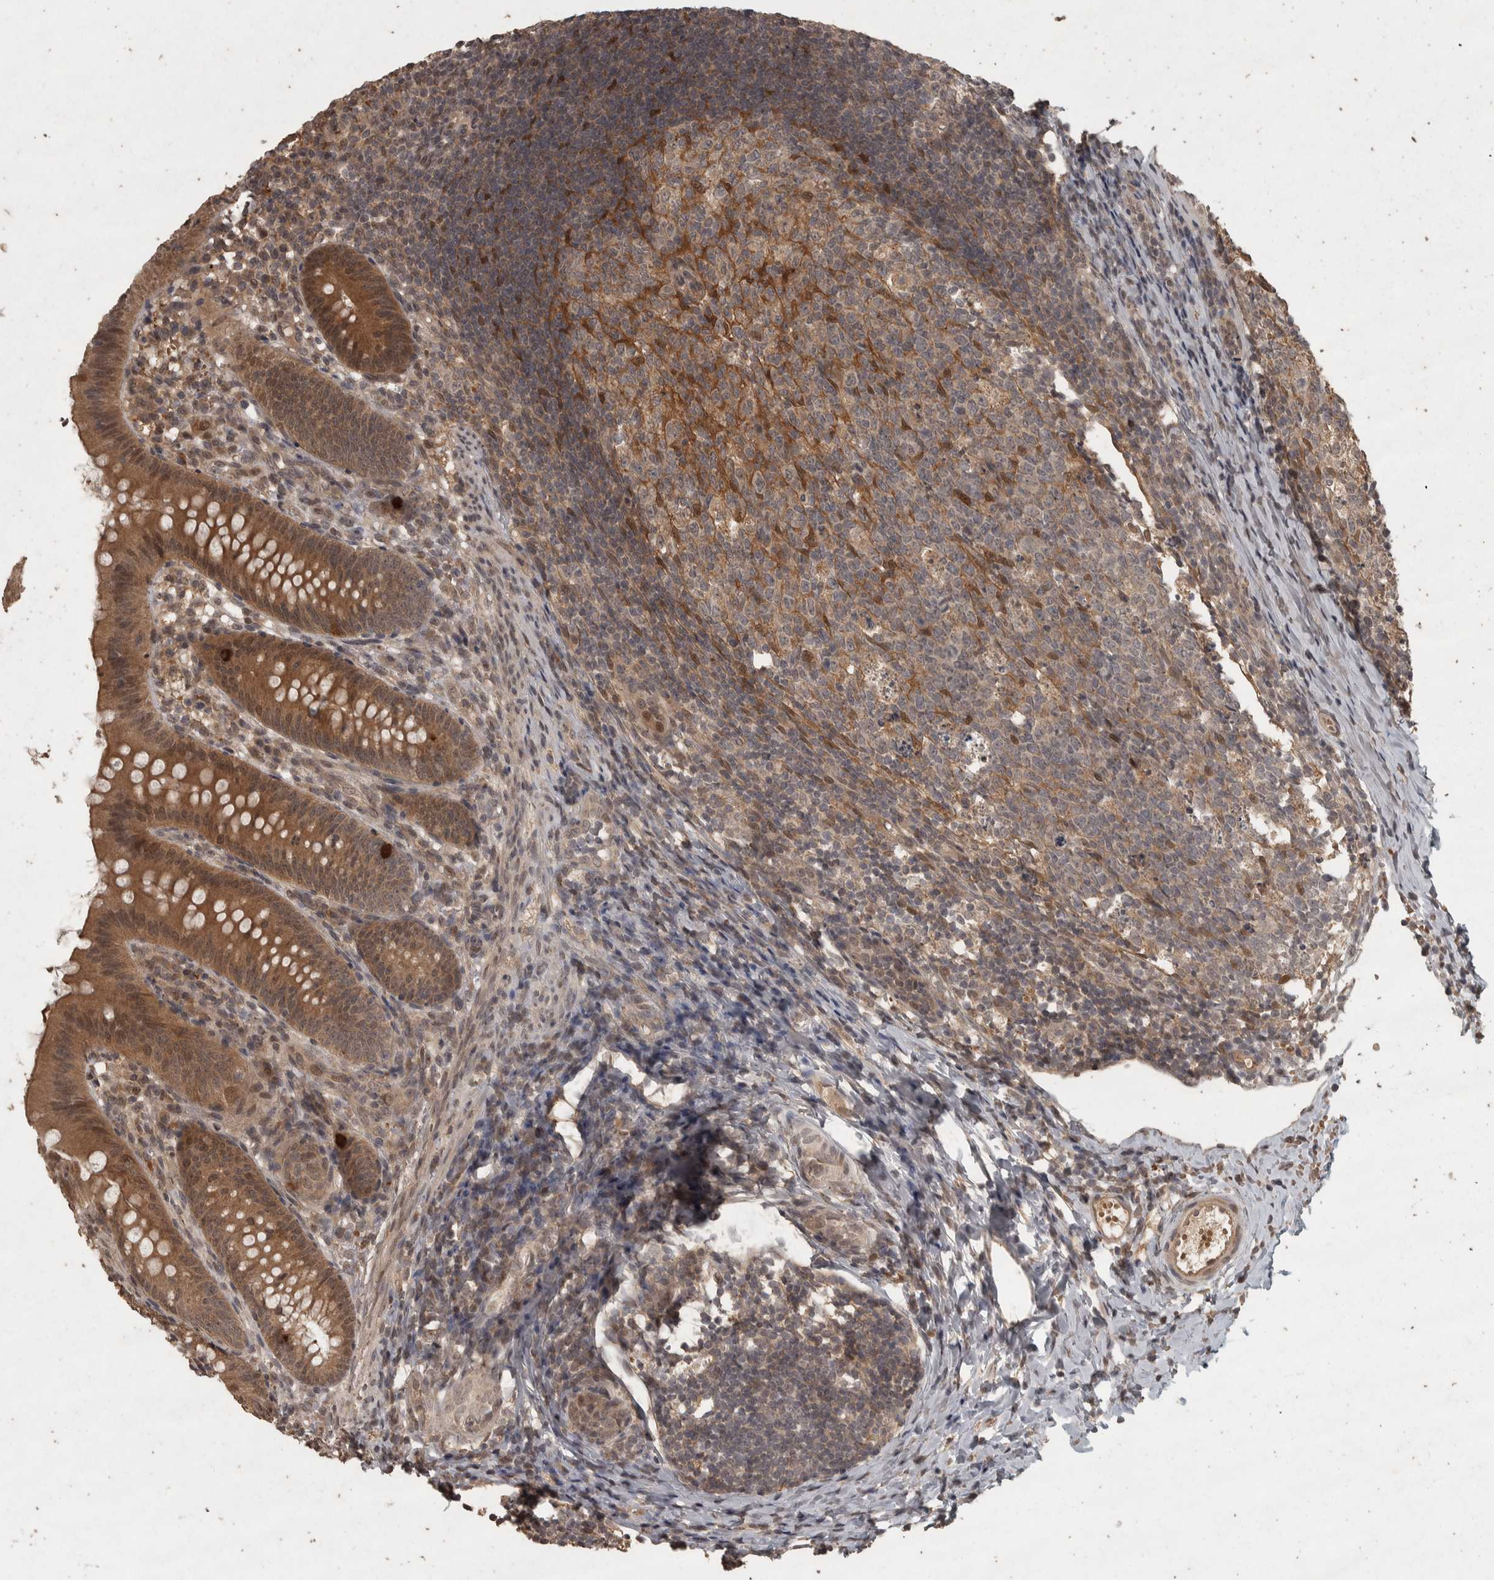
{"staining": {"intensity": "strong", "quantity": ">75%", "location": "cytoplasmic/membranous,nuclear"}, "tissue": "appendix", "cell_type": "Glandular cells", "image_type": "normal", "snomed": [{"axis": "morphology", "description": "Normal tissue, NOS"}, {"axis": "topography", "description": "Appendix"}], "caption": "The immunohistochemical stain shows strong cytoplasmic/membranous,nuclear positivity in glandular cells of unremarkable appendix.", "gene": "ACO1", "patient": {"sex": "male", "age": 1}}